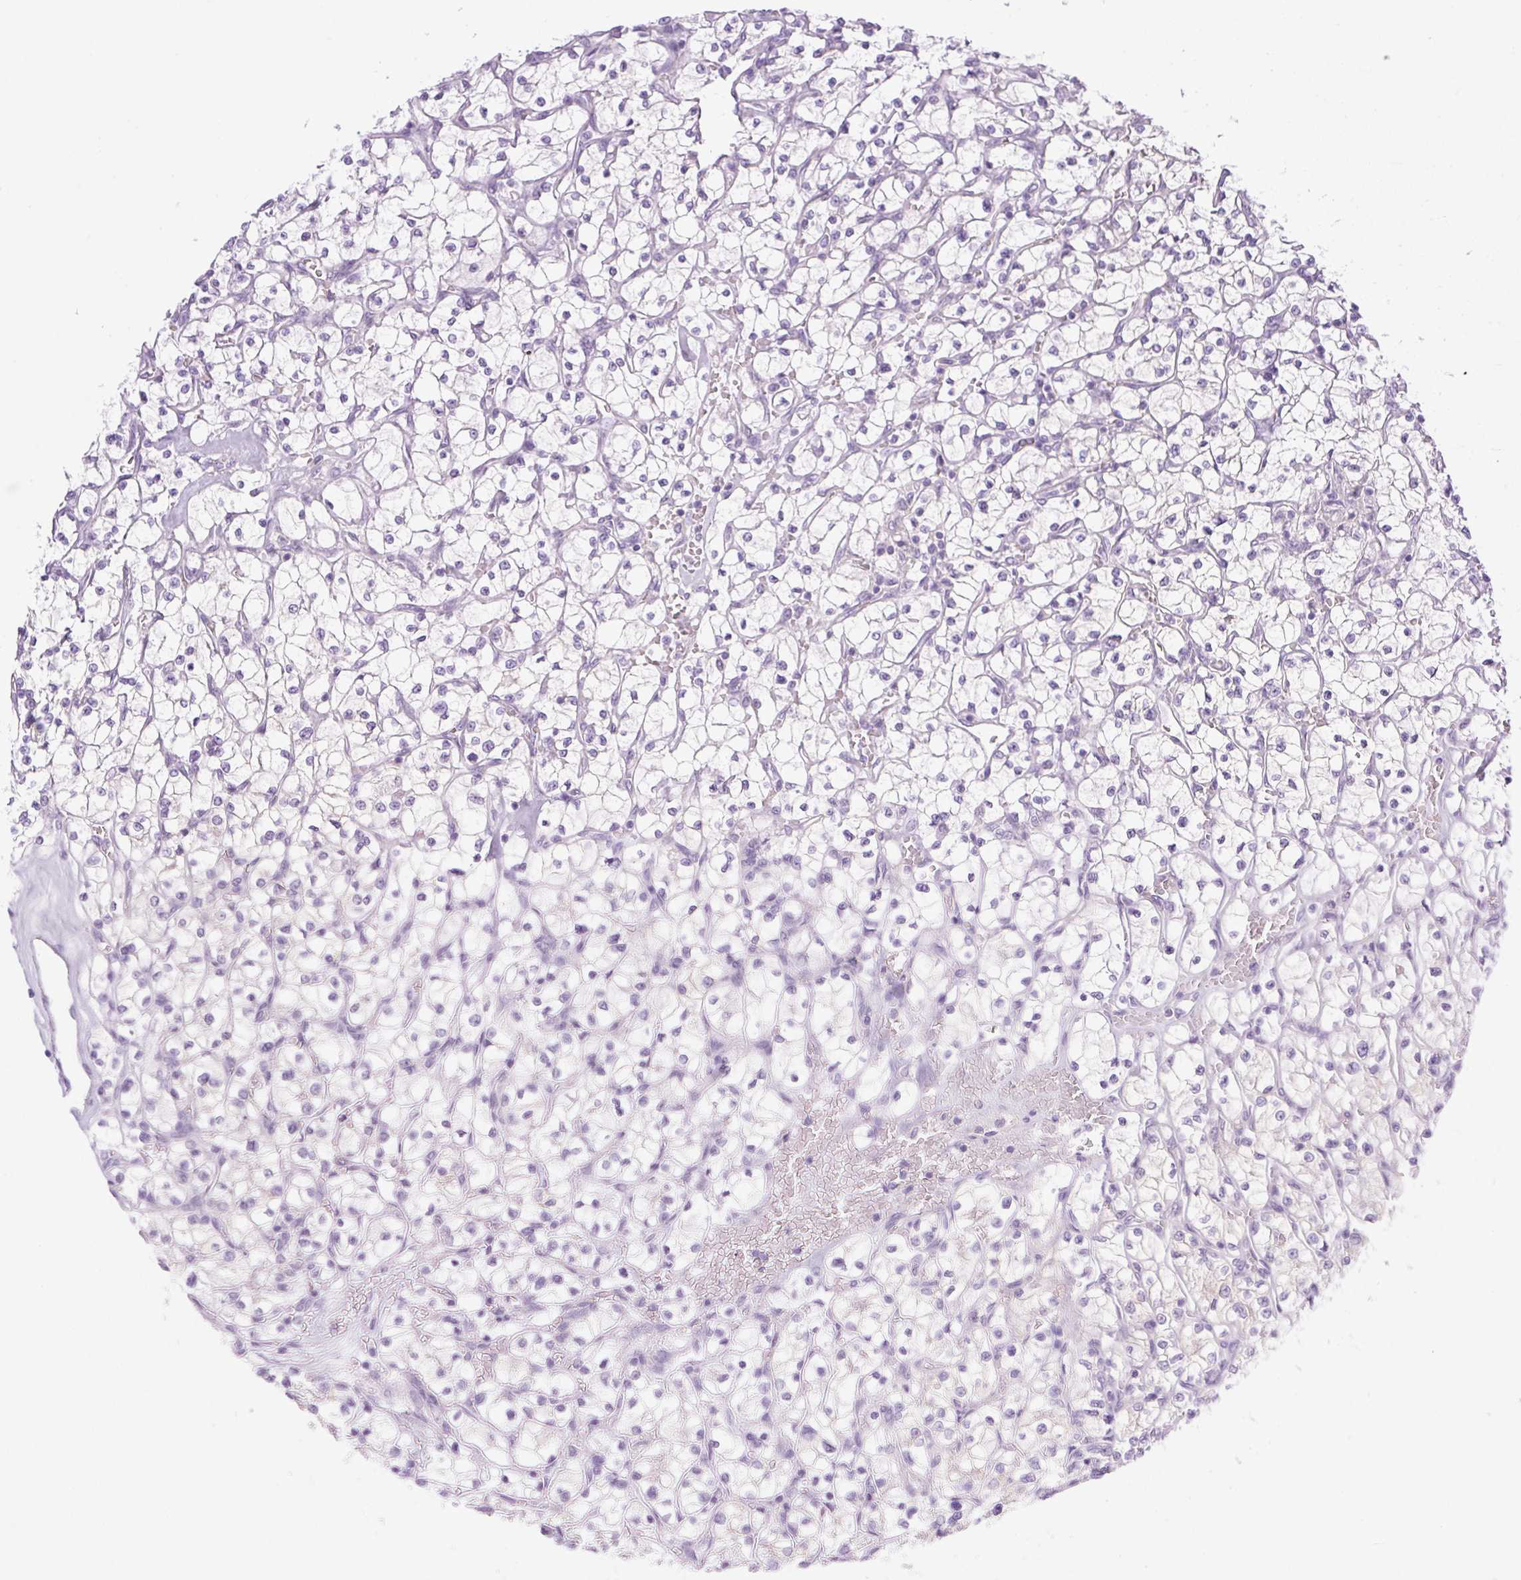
{"staining": {"intensity": "negative", "quantity": "none", "location": "none"}, "tissue": "renal cancer", "cell_type": "Tumor cells", "image_type": "cancer", "snomed": [{"axis": "morphology", "description": "Adenocarcinoma, NOS"}, {"axis": "topography", "description": "Kidney"}], "caption": "An image of human renal adenocarcinoma is negative for staining in tumor cells.", "gene": "PALM3", "patient": {"sex": "female", "age": 64}}